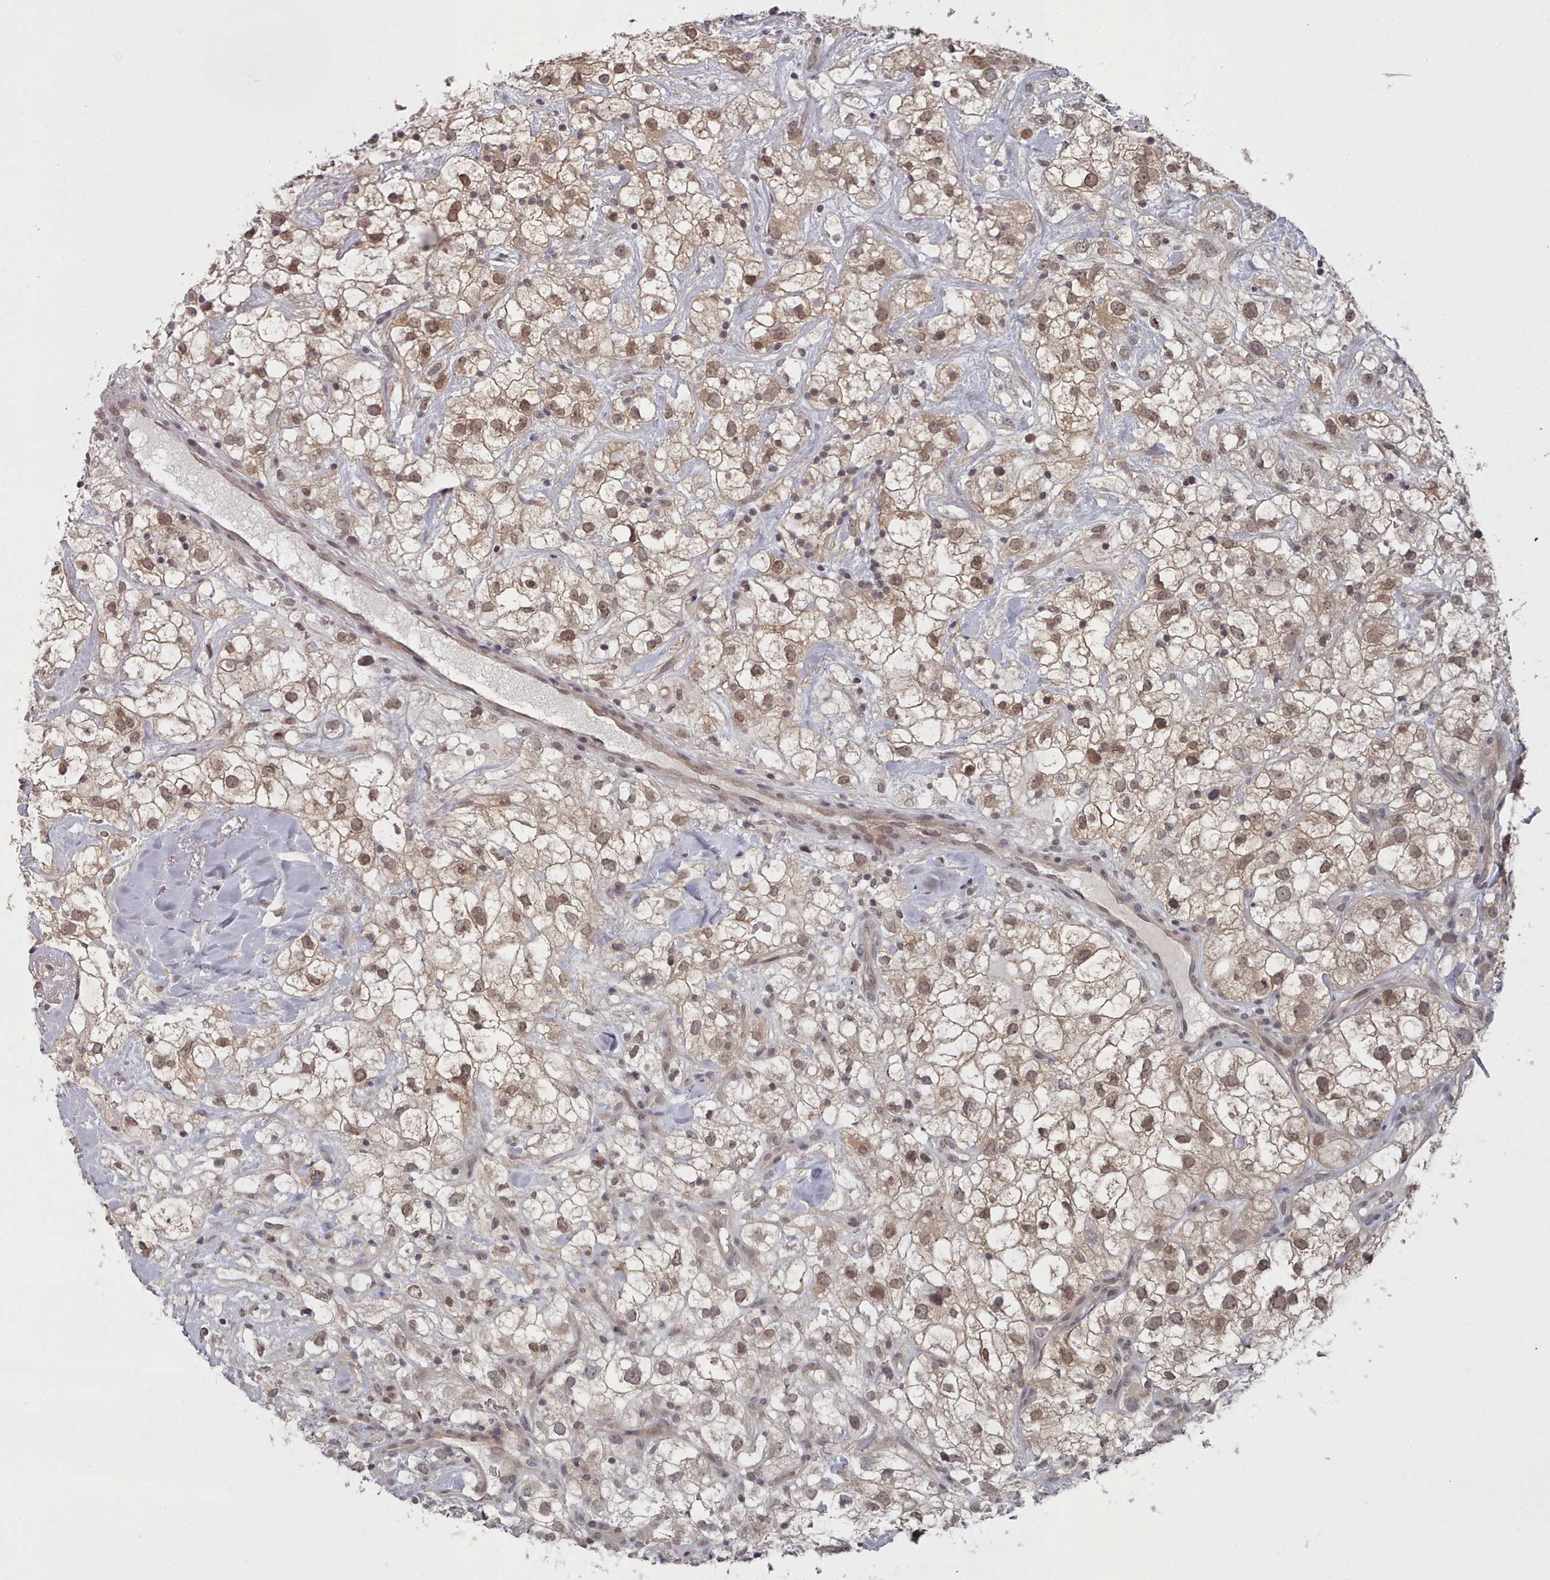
{"staining": {"intensity": "weak", "quantity": ">75%", "location": "cytoplasmic/membranous,nuclear"}, "tissue": "renal cancer", "cell_type": "Tumor cells", "image_type": "cancer", "snomed": [{"axis": "morphology", "description": "Adenocarcinoma, NOS"}, {"axis": "topography", "description": "Kidney"}], "caption": "The immunohistochemical stain shows weak cytoplasmic/membranous and nuclear expression in tumor cells of renal adenocarcinoma tissue. (DAB = brown stain, brightfield microscopy at high magnification).", "gene": "HYAL3", "patient": {"sex": "male", "age": 59}}